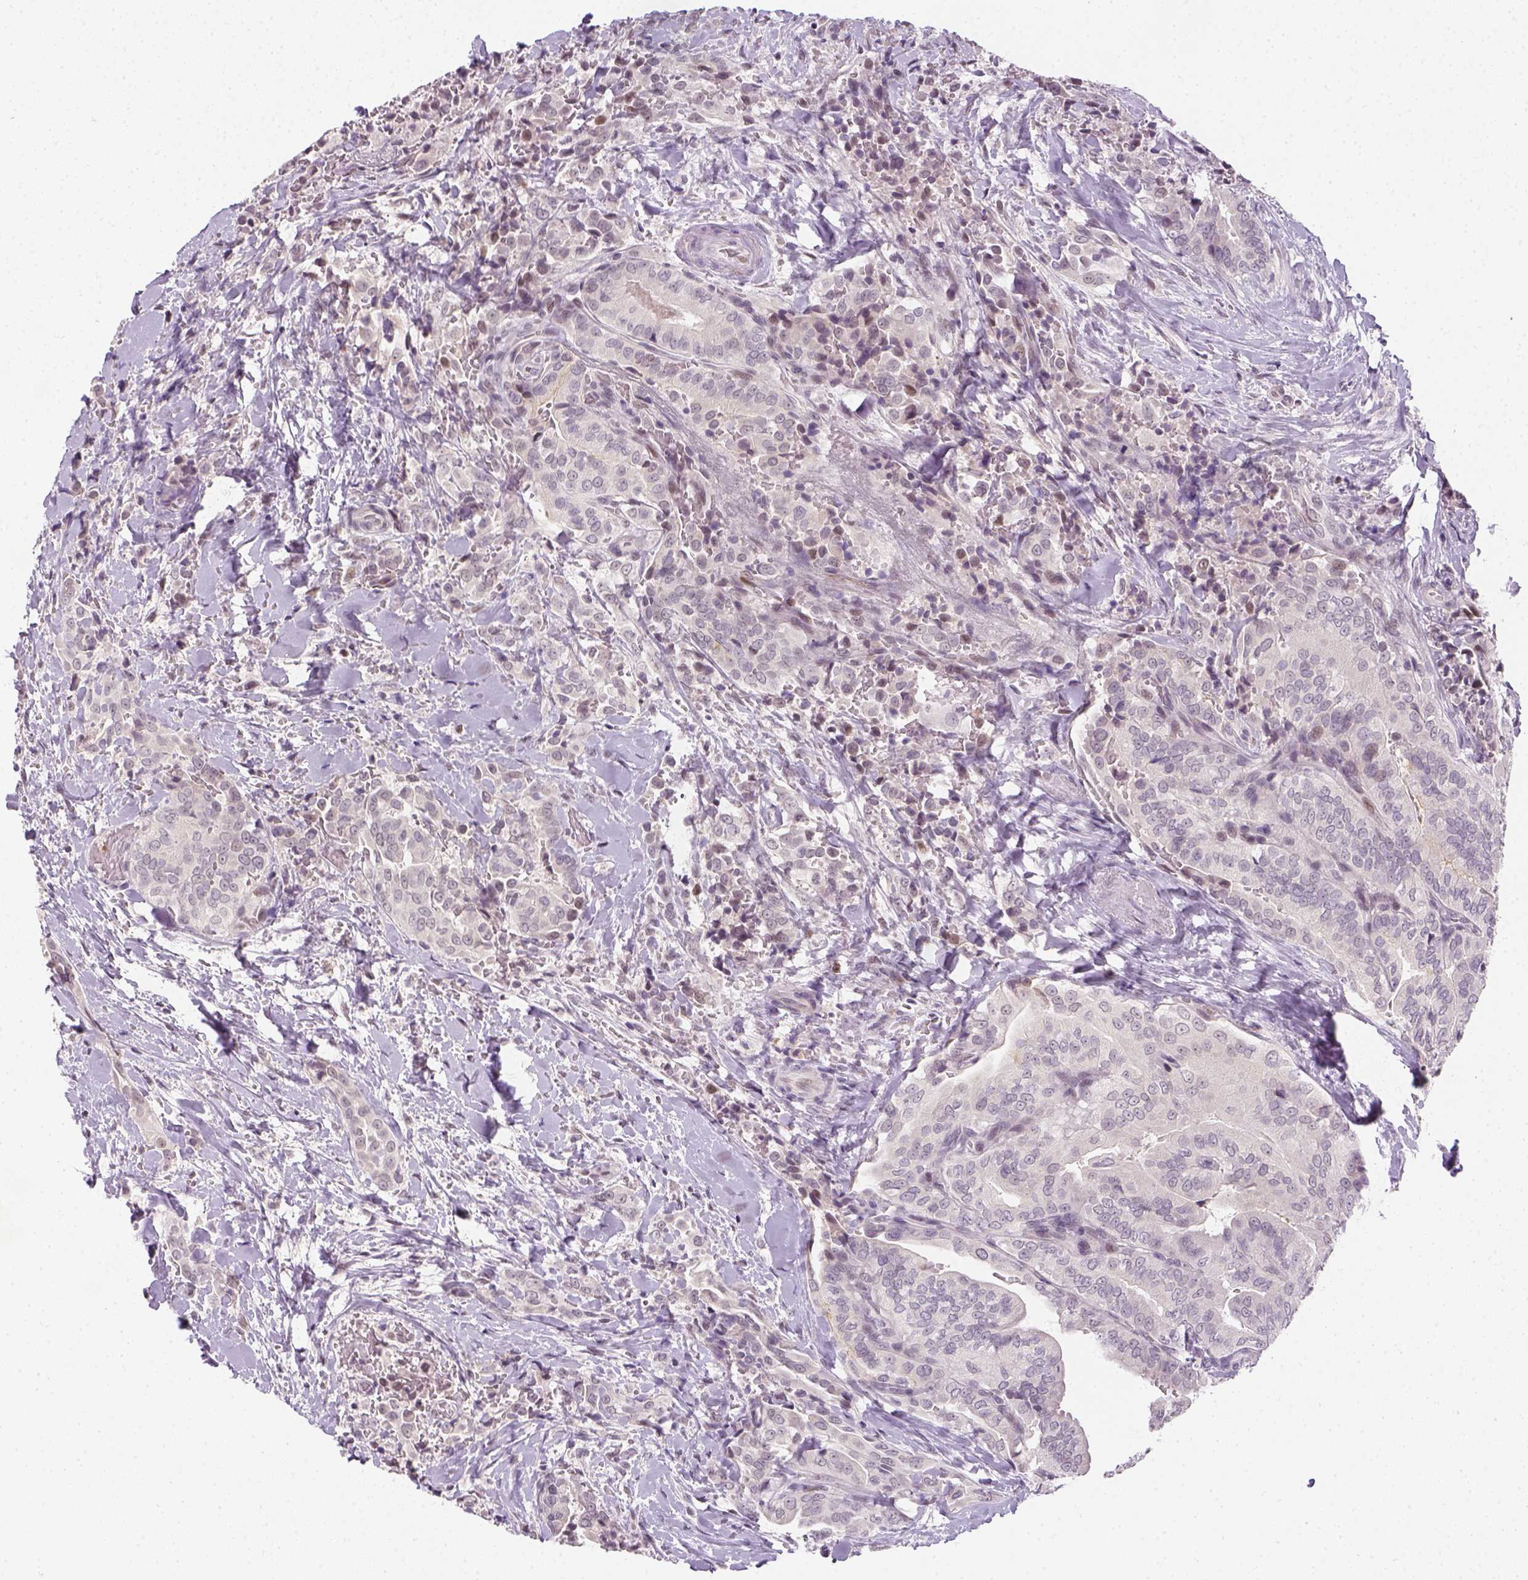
{"staining": {"intensity": "negative", "quantity": "none", "location": "none"}, "tissue": "thyroid cancer", "cell_type": "Tumor cells", "image_type": "cancer", "snomed": [{"axis": "morphology", "description": "Papillary adenocarcinoma, NOS"}, {"axis": "topography", "description": "Thyroid gland"}], "caption": "The micrograph demonstrates no staining of tumor cells in papillary adenocarcinoma (thyroid).", "gene": "MAGEB3", "patient": {"sex": "male", "age": 61}}